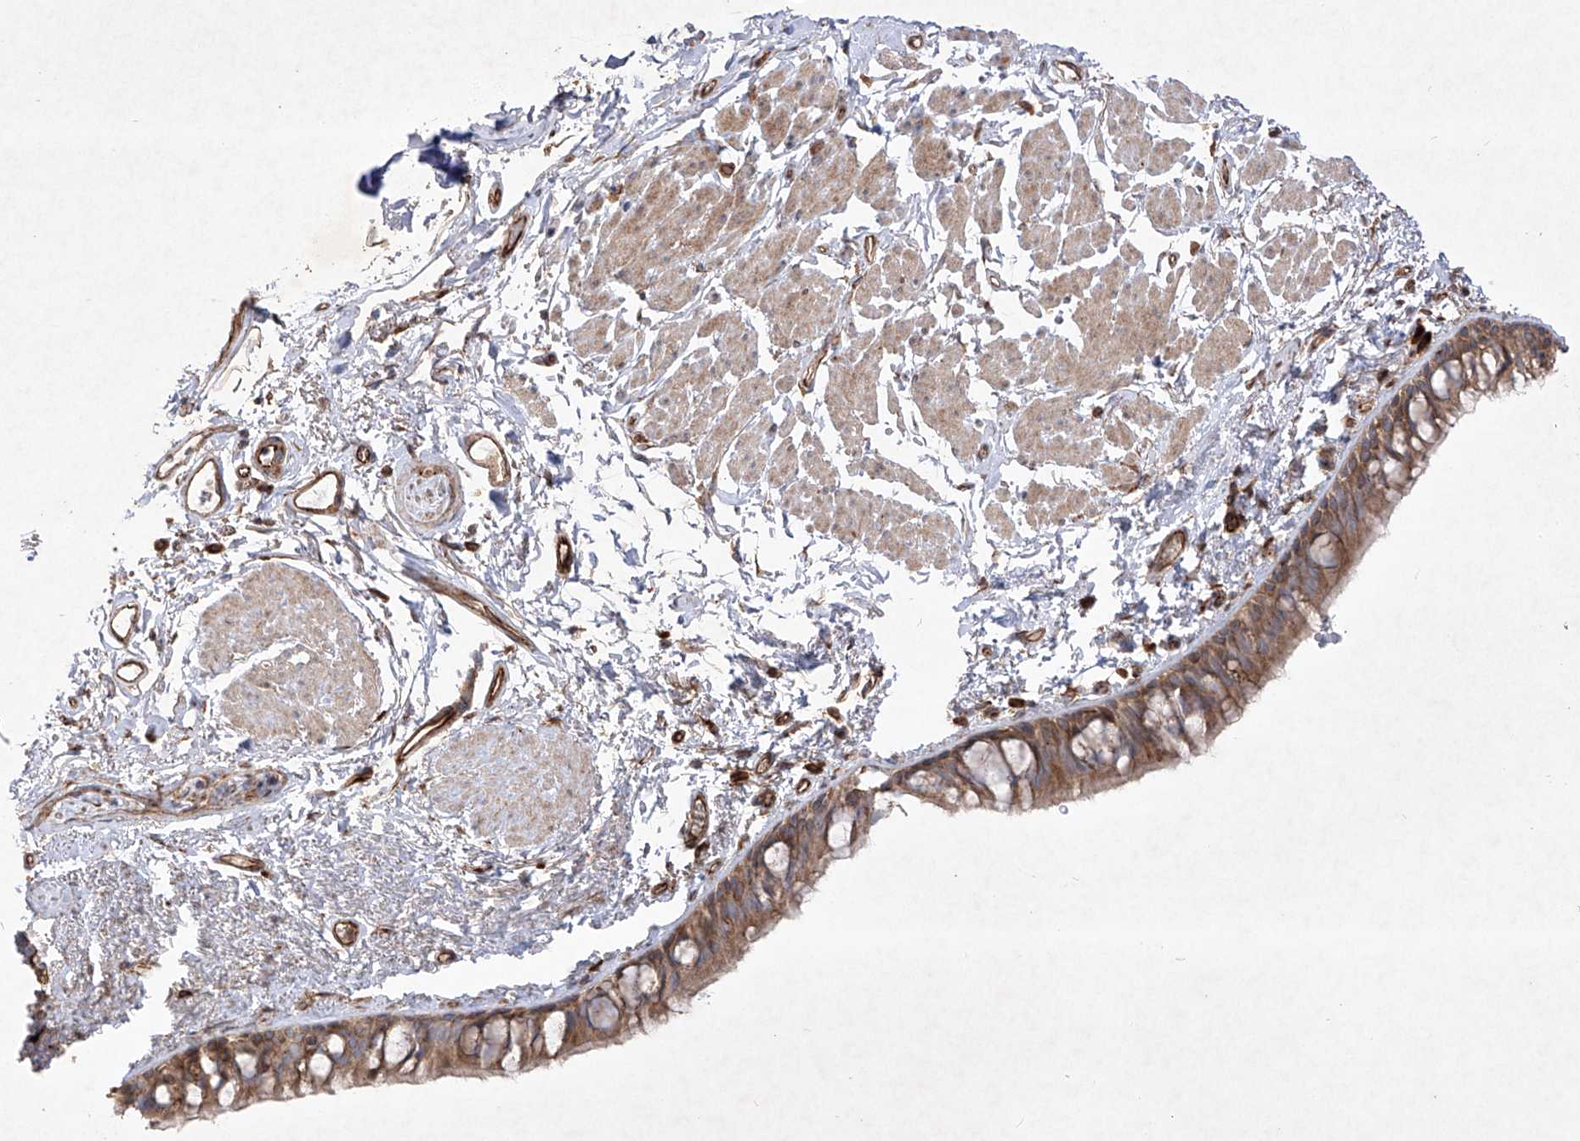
{"staining": {"intensity": "moderate", "quantity": ">75%", "location": "cytoplasmic/membranous"}, "tissue": "bronchus", "cell_type": "Respiratory epithelial cells", "image_type": "normal", "snomed": [{"axis": "morphology", "description": "Normal tissue, NOS"}, {"axis": "topography", "description": "Cartilage tissue"}, {"axis": "topography", "description": "Bronchus"}], "caption": "The image demonstrates immunohistochemical staining of unremarkable bronchus. There is moderate cytoplasmic/membranous expression is identified in approximately >75% of respiratory epithelial cells. (Brightfield microscopy of DAB IHC at high magnification).", "gene": "YKT6", "patient": {"sex": "female", "age": 73}}